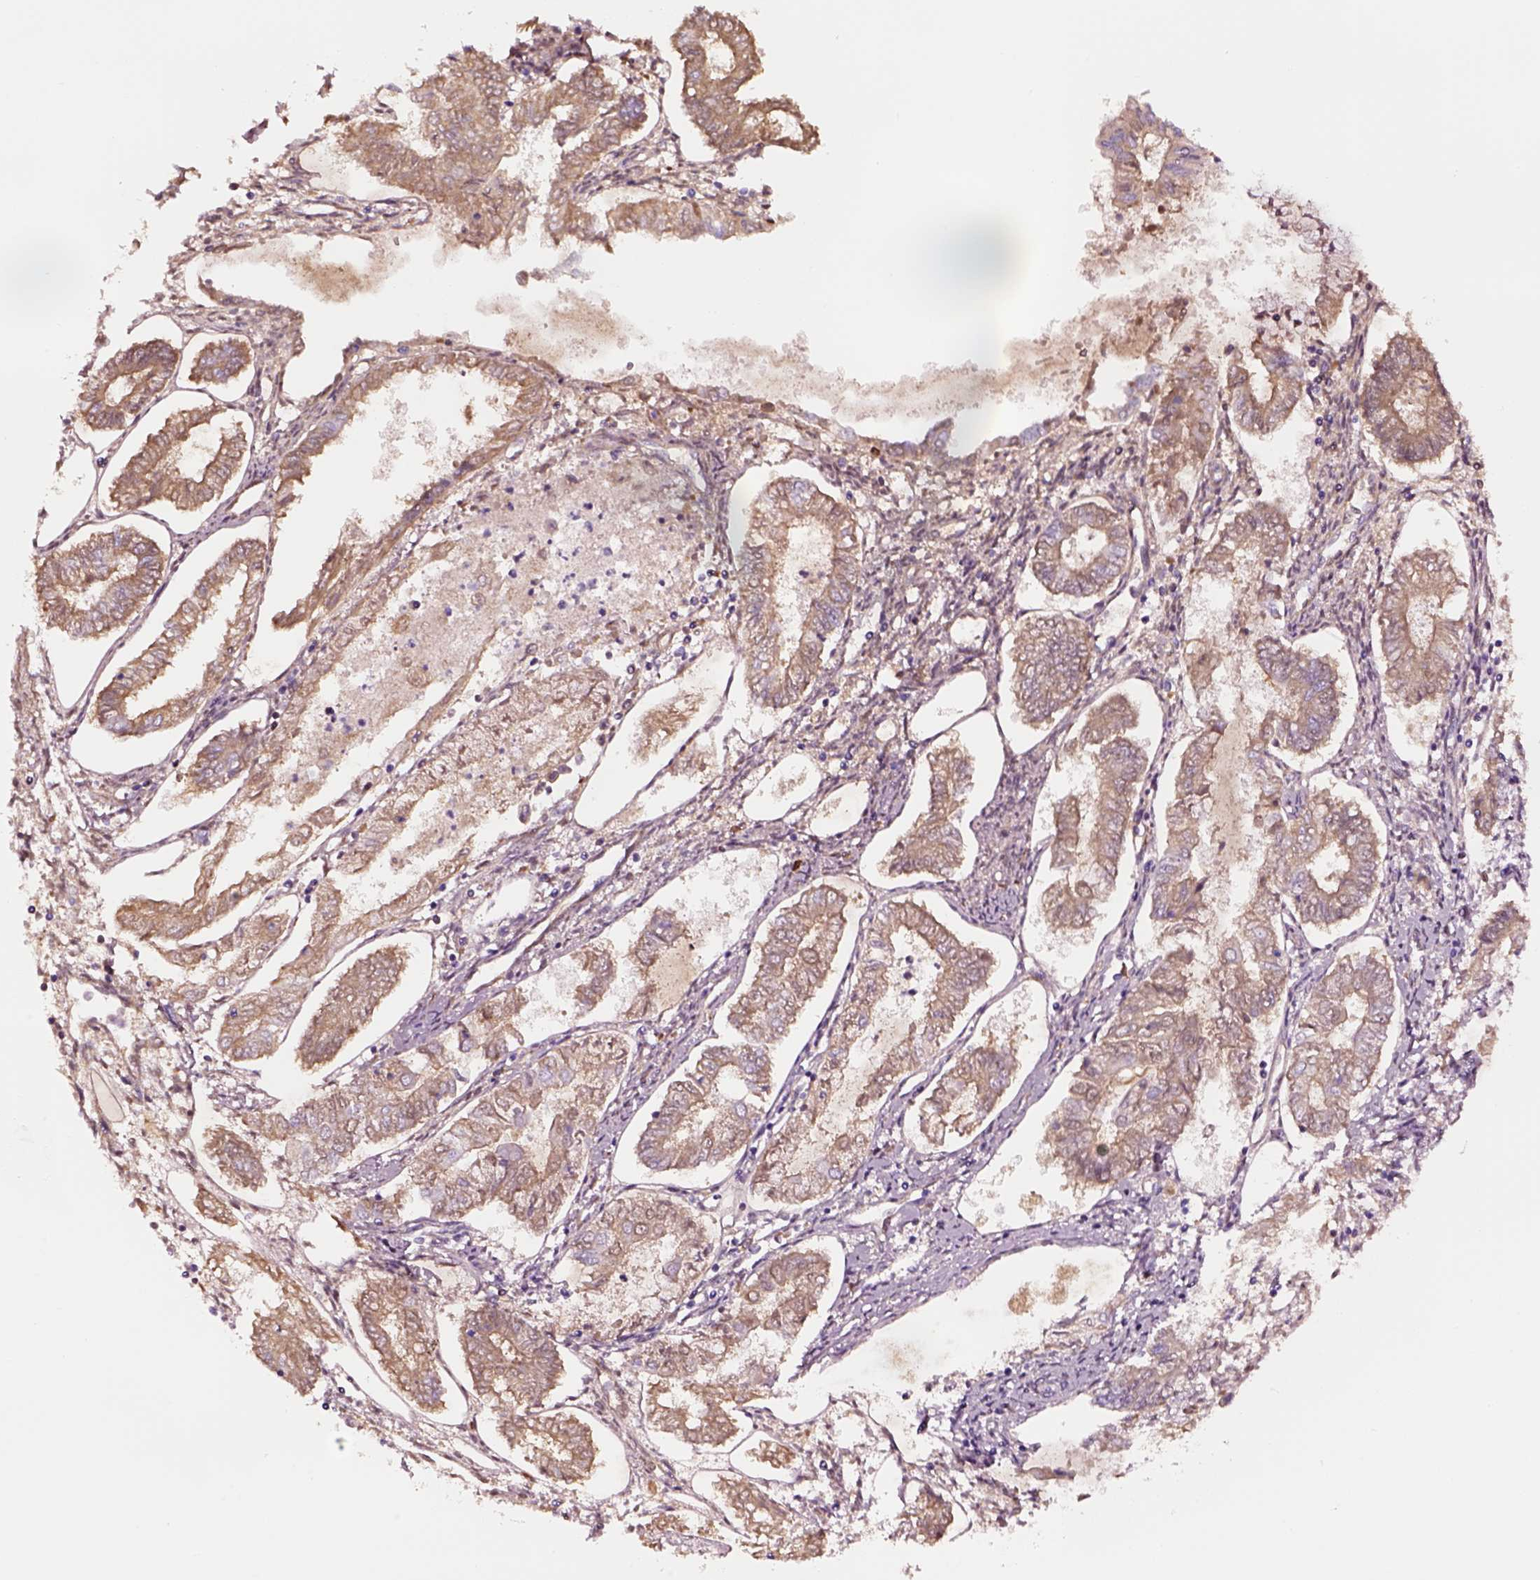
{"staining": {"intensity": "weak", "quantity": ">75%", "location": "cytoplasmic/membranous"}, "tissue": "endometrial cancer", "cell_type": "Tumor cells", "image_type": "cancer", "snomed": [{"axis": "morphology", "description": "Adenocarcinoma, NOS"}, {"axis": "topography", "description": "Endometrium"}], "caption": "Immunohistochemistry (IHC) histopathology image of human endometrial cancer (adenocarcinoma) stained for a protein (brown), which exhibits low levels of weak cytoplasmic/membranous positivity in about >75% of tumor cells.", "gene": "TF", "patient": {"sex": "female", "age": 68}}